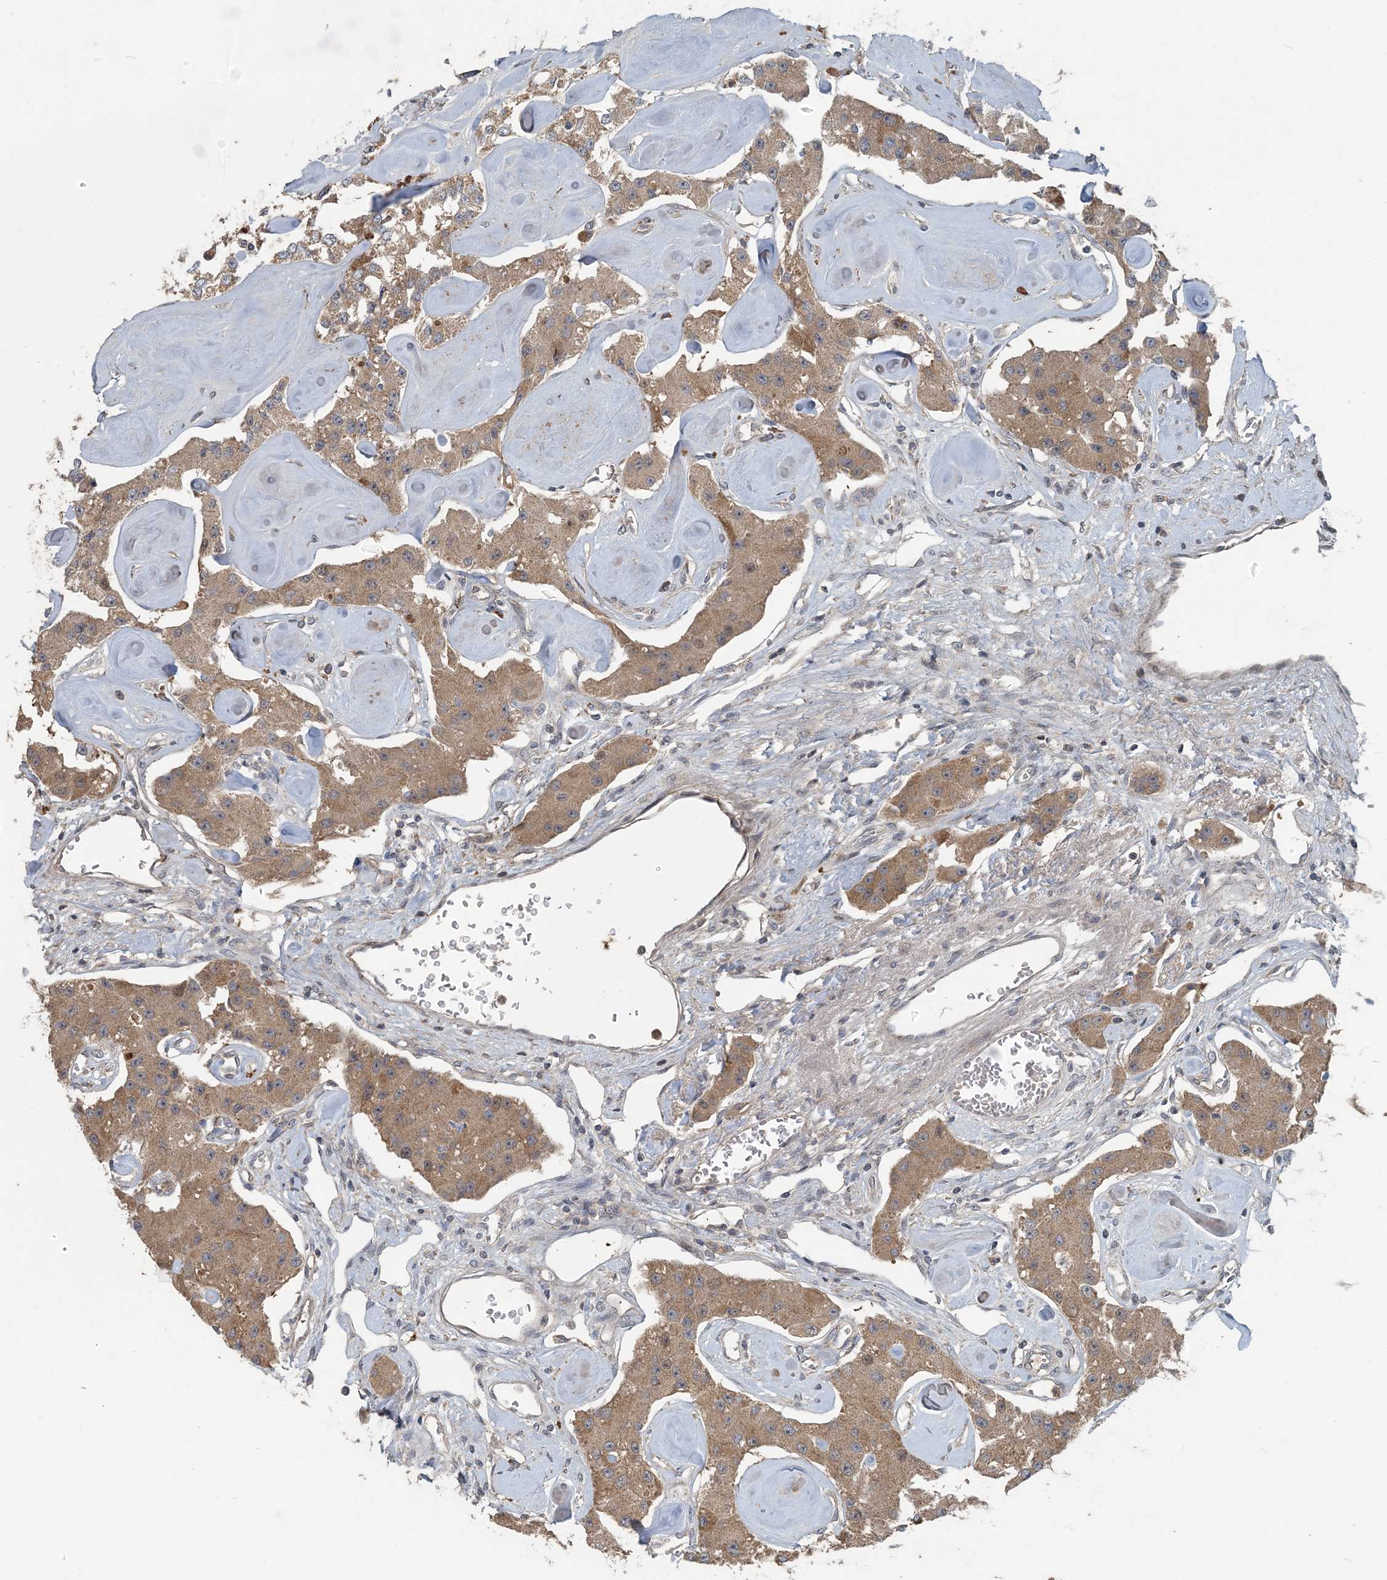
{"staining": {"intensity": "moderate", "quantity": ">75%", "location": "cytoplasmic/membranous"}, "tissue": "carcinoid", "cell_type": "Tumor cells", "image_type": "cancer", "snomed": [{"axis": "morphology", "description": "Carcinoid, malignant, NOS"}, {"axis": "topography", "description": "Pancreas"}], "caption": "Immunohistochemical staining of carcinoid exhibits medium levels of moderate cytoplasmic/membranous protein staining in approximately >75% of tumor cells.", "gene": "MYO9B", "patient": {"sex": "male", "age": 41}}